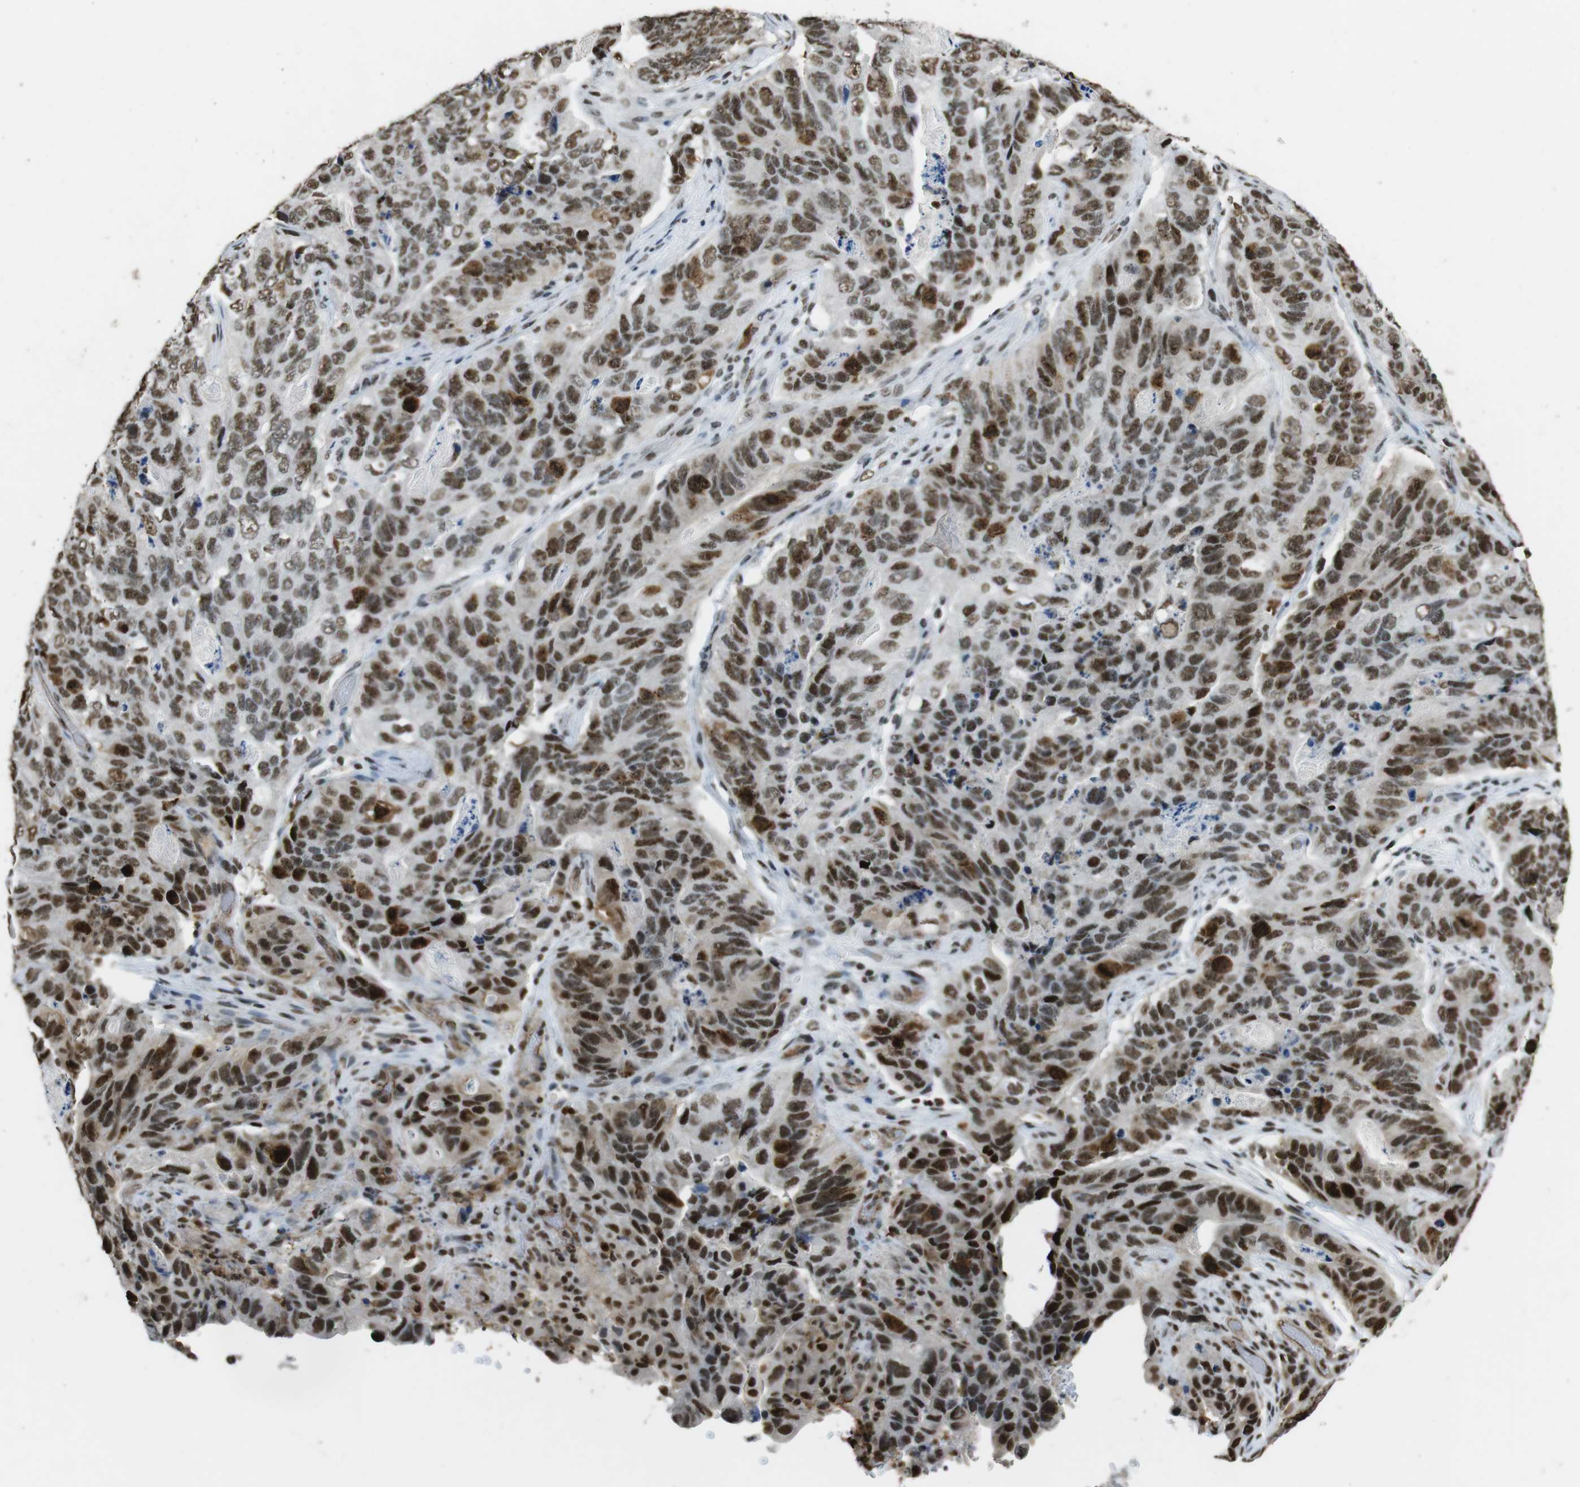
{"staining": {"intensity": "strong", "quantity": ">75%", "location": "nuclear"}, "tissue": "stomach cancer", "cell_type": "Tumor cells", "image_type": "cancer", "snomed": [{"axis": "morphology", "description": "Adenocarcinoma, NOS"}, {"axis": "topography", "description": "Stomach"}], "caption": "DAB immunohistochemical staining of human stomach adenocarcinoma displays strong nuclear protein positivity in about >75% of tumor cells.", "gene": "CSNK2B", "patient": {"sex": "female", "age": 89}}